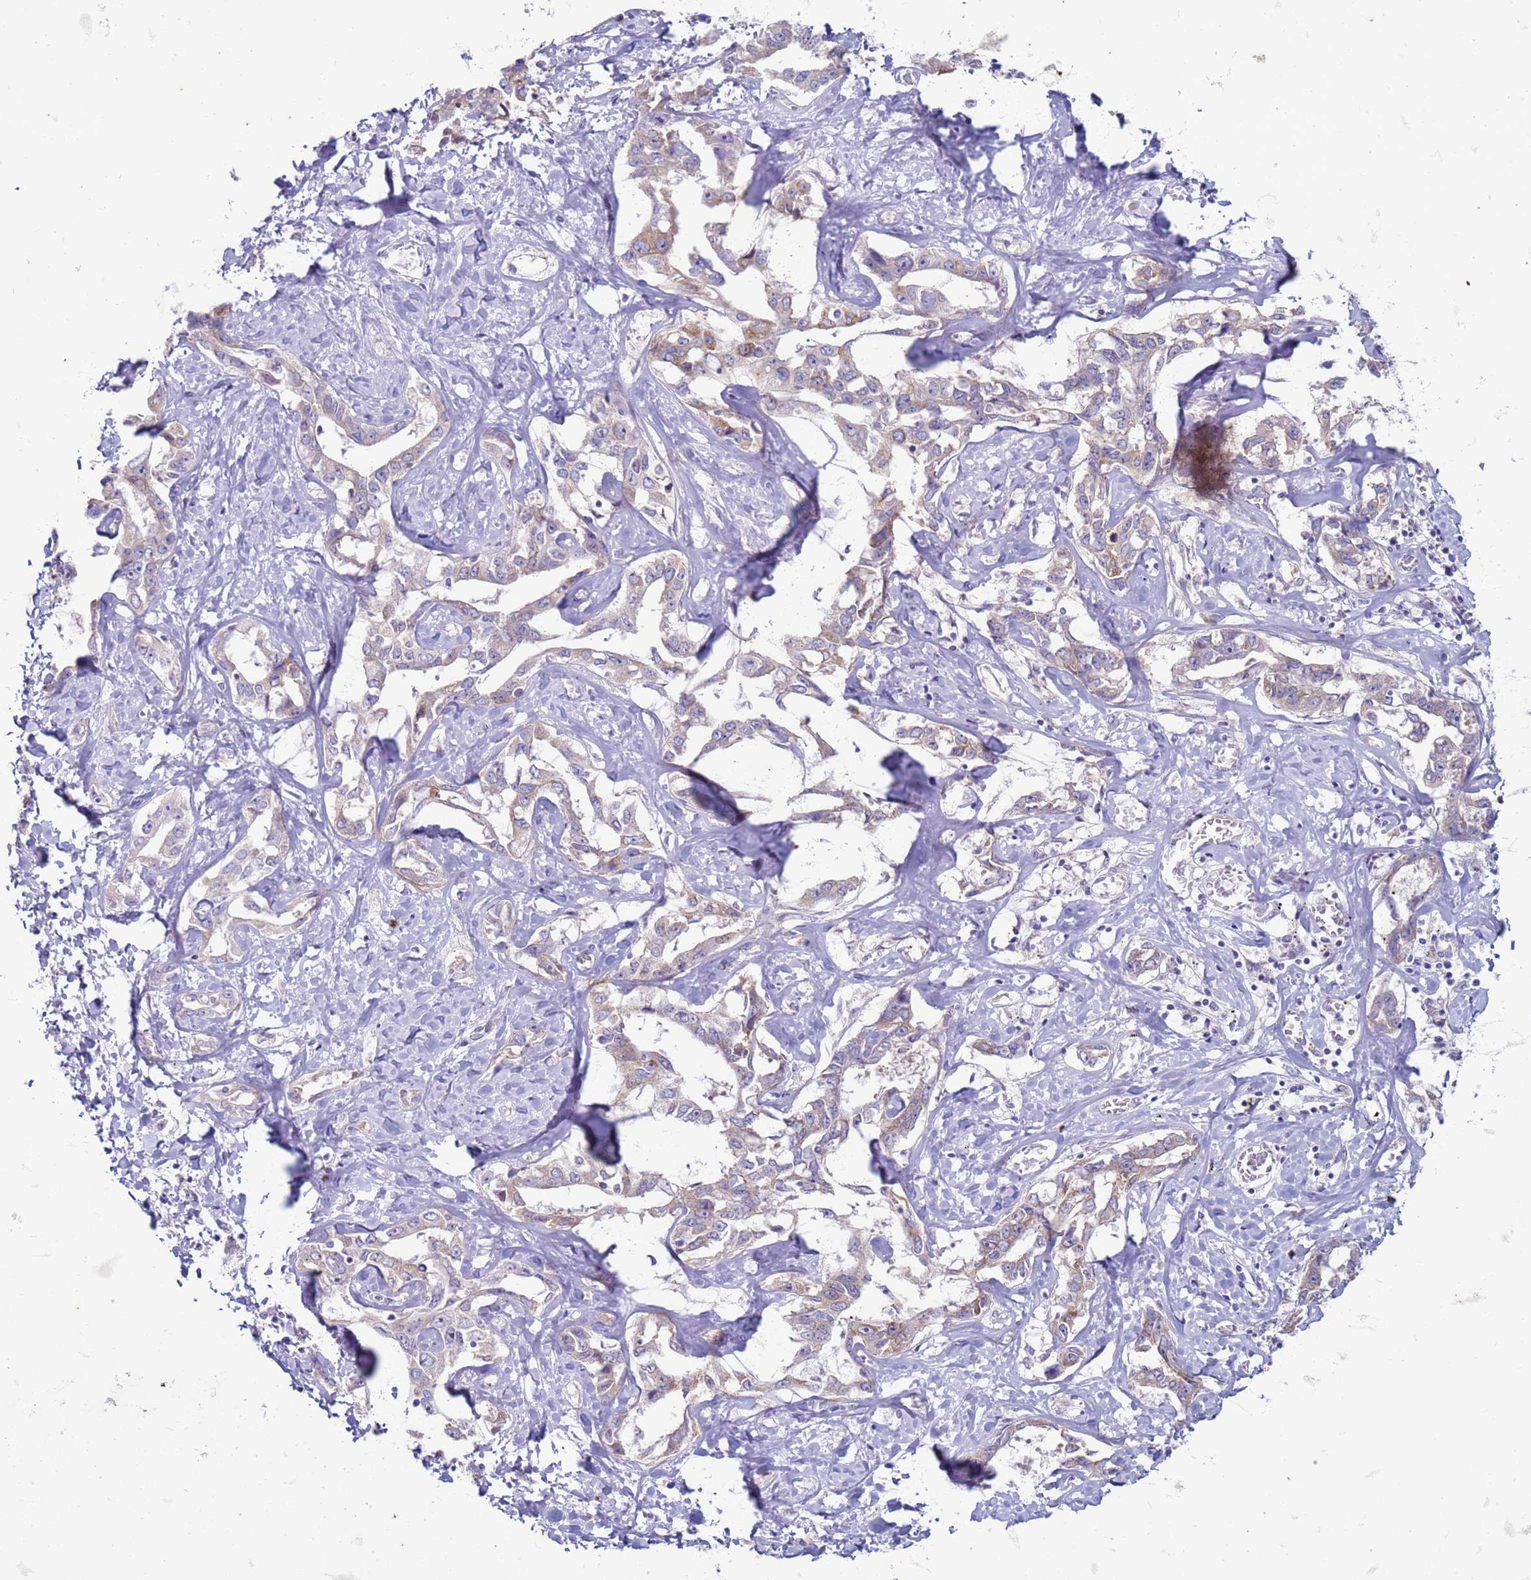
{"staining": {"intensity": "weak", "quantity": "25%-75%", "location": "cytoplasmic/membranous"}, "tissue": "liver cancer", "cell_type": "Tumor cells", "image_type": "cancer", "snomed": [{"axis": "morphology", "description": "Cholangiocarcinoma"}, {"axis": "topography", "description": "Liver"}], "caption": "The immunohistochemical stain labels weak cytoplasmic/membranous expression in tumor cells of liver cholangiocarcinoma tissue.", "gene": "SUCO", "patient": {"sex": "male", "age": 59}}